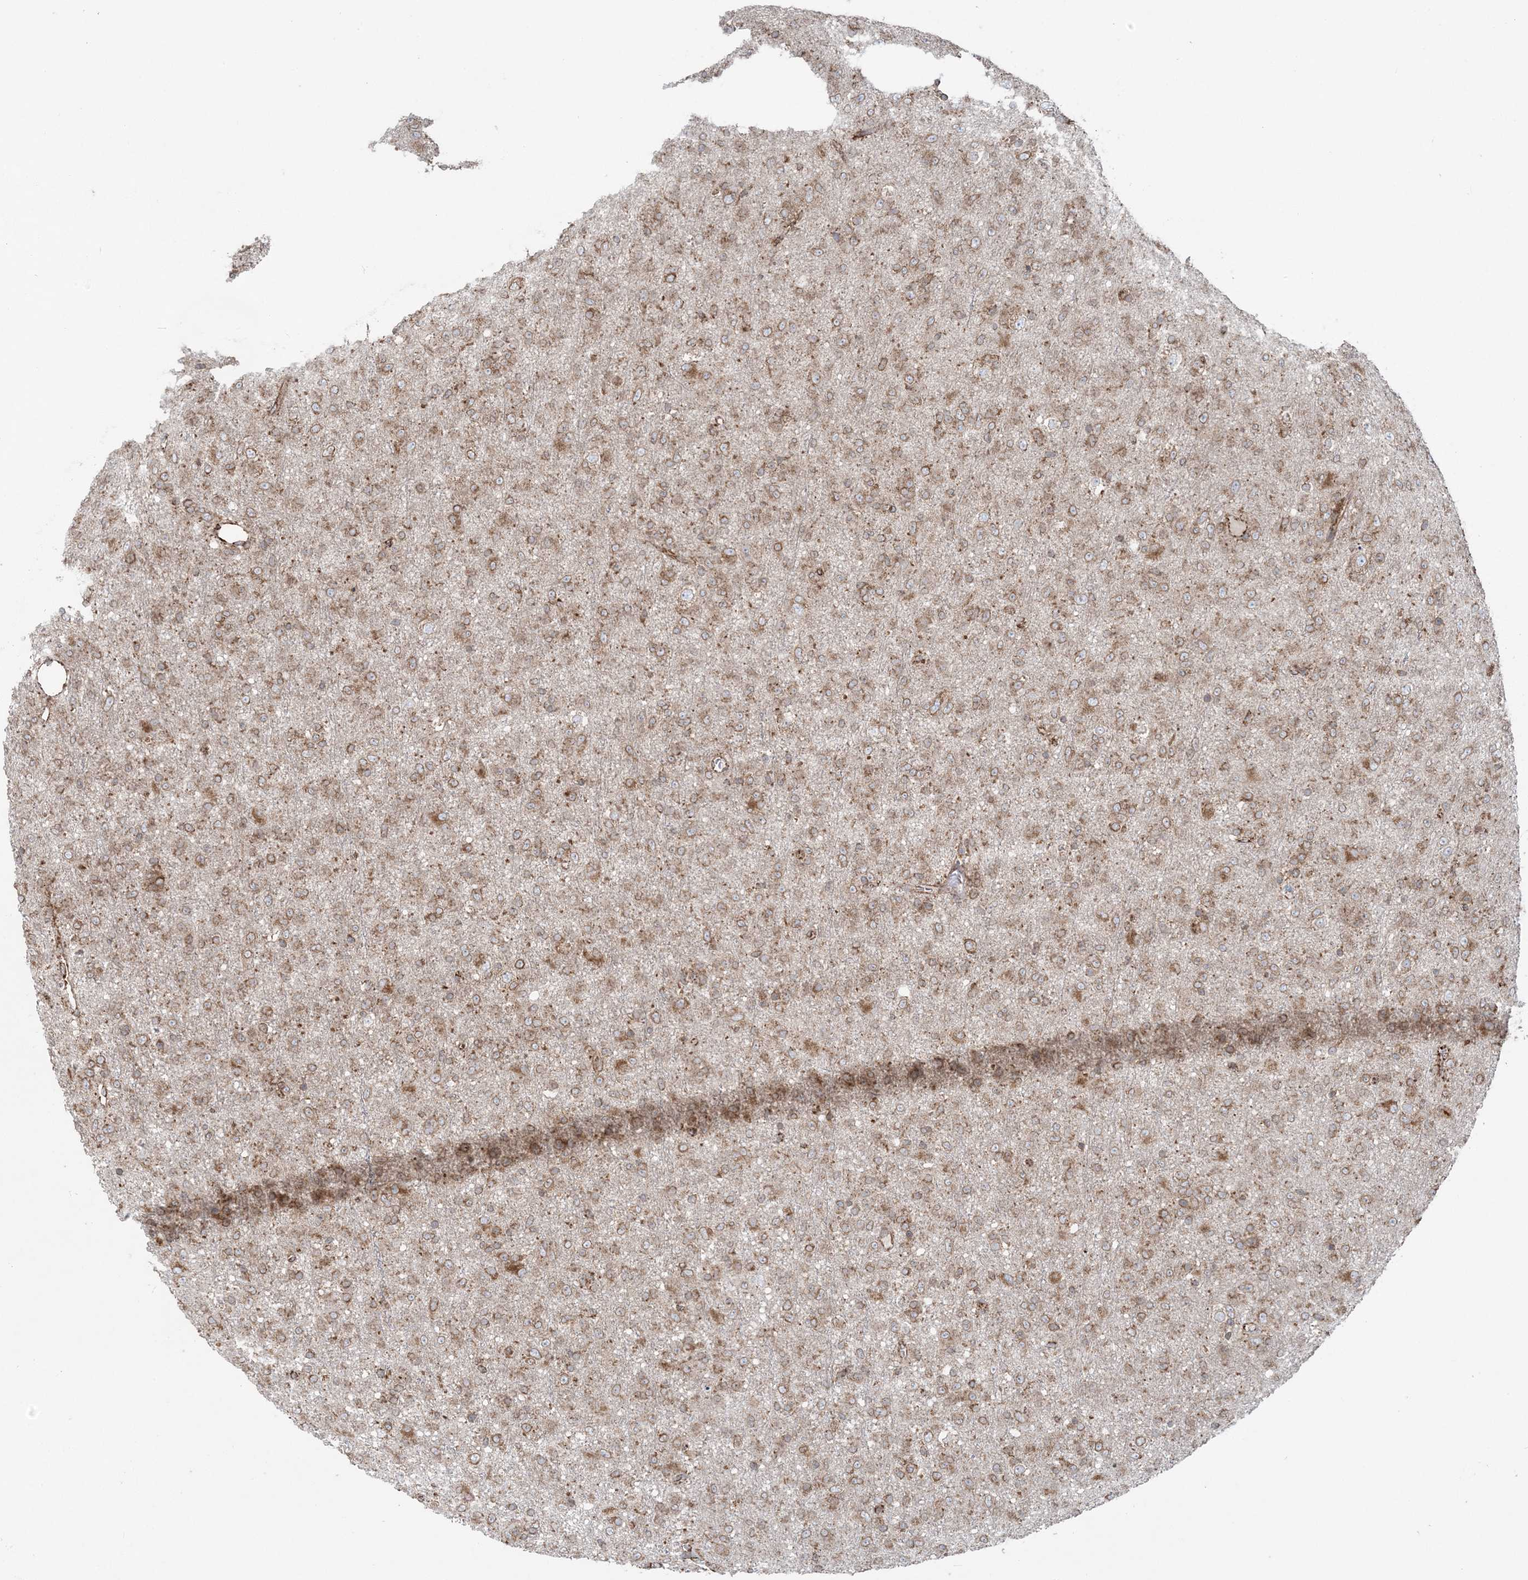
{"staining": {"intensity": "moderate", "quantity": ">75%", "location": "cytoplasmic/membranous"}, "tissue": "glioma", "cell_type": "Tumor cells", "image_type": "cancer", "snomed": [{"axis": "morphology", "description": "Glioma, malignant, Low grade"}, {"axis": "topography", "description": "Brain"}], "caption": "Moderate cytoplasmic/membranous expression is present in approximately >75% of tumor cells in low-grade glioma (malignant).", "gene": "UBXN4", "patient": {"sex": "male", "age": 65}}